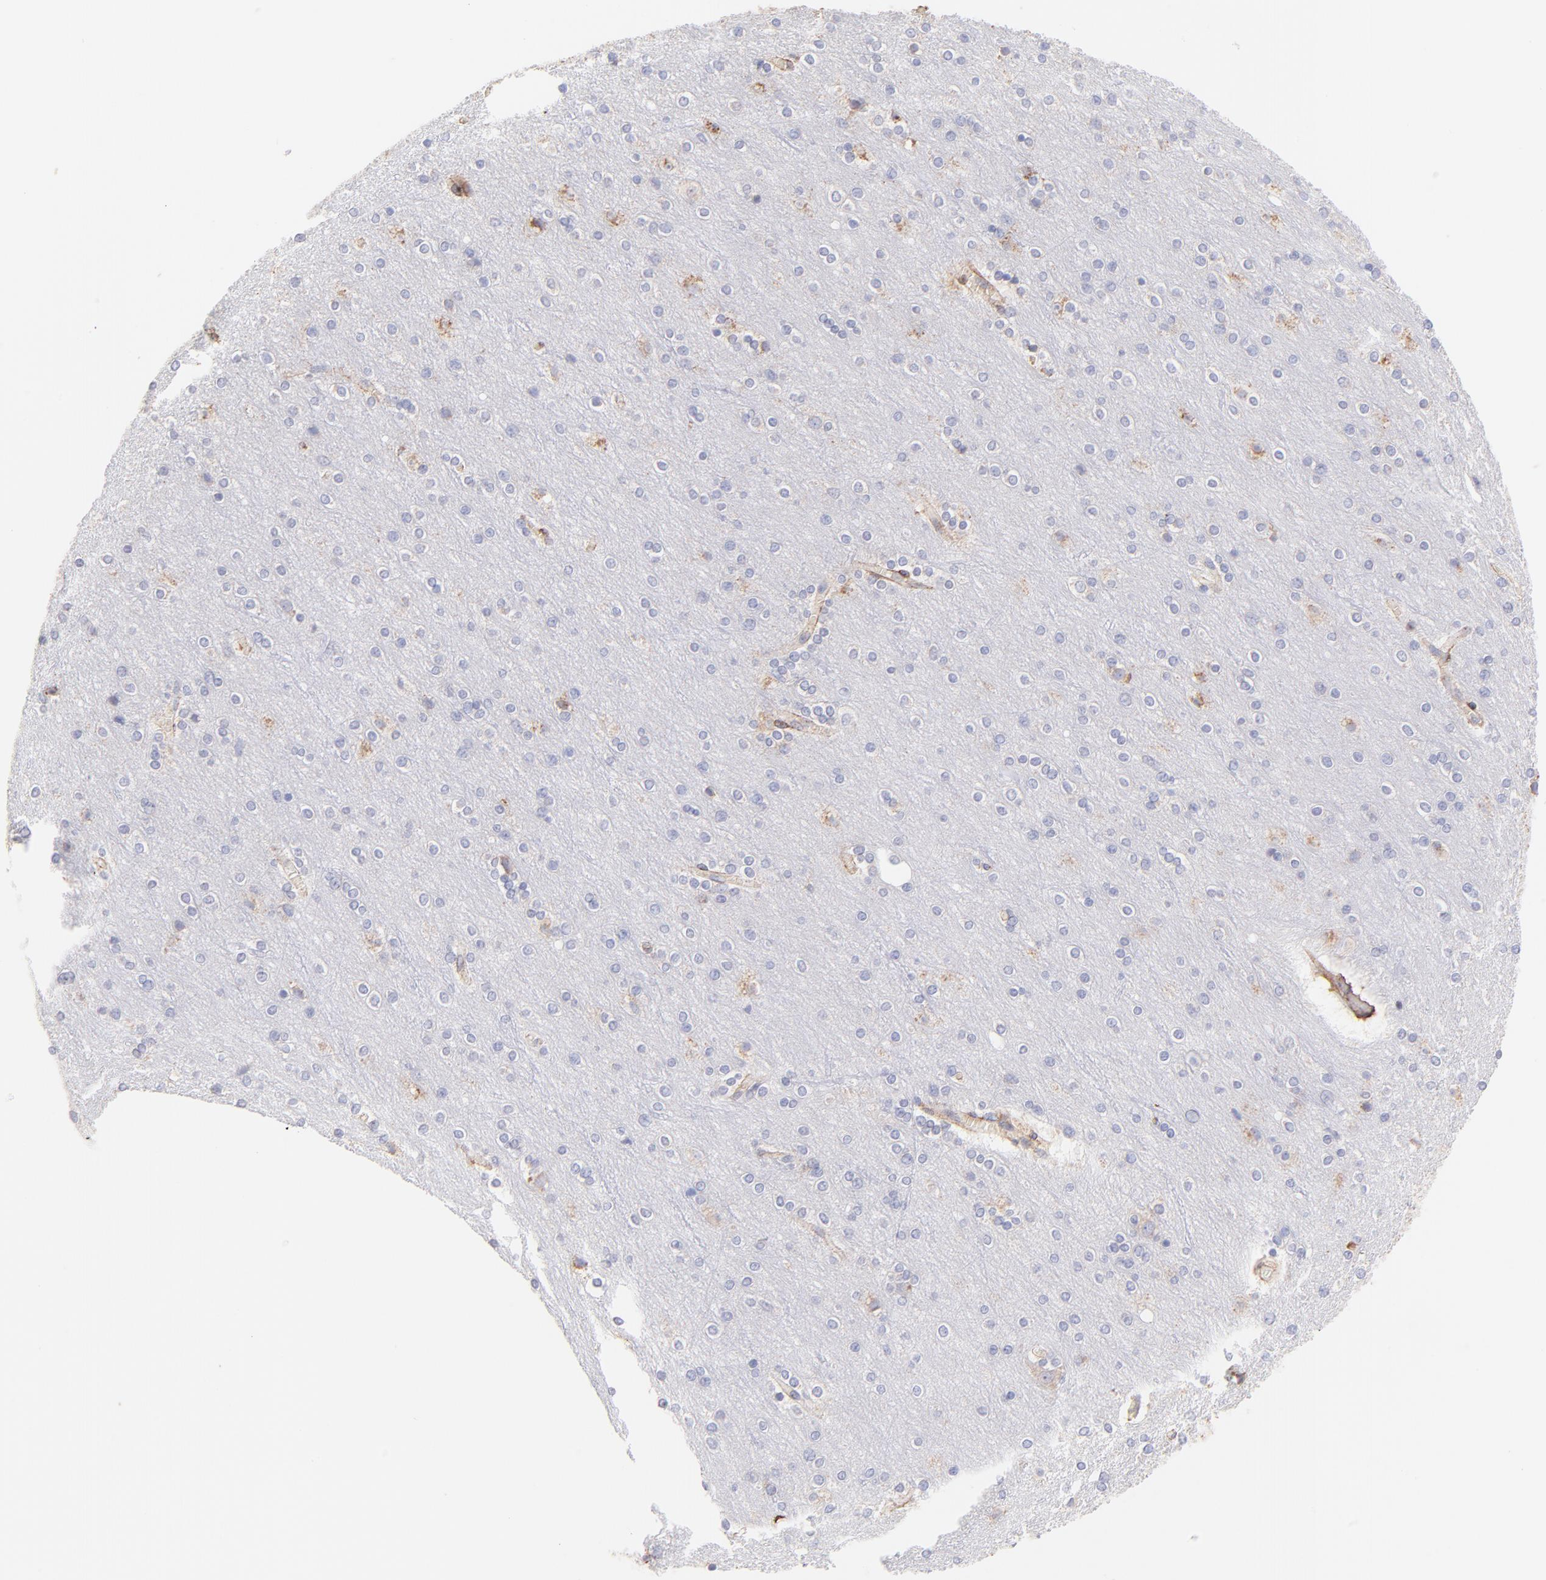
{"staining": {"intensity": "negative", "quantity": "none", "location": "none"}, "tissue": "cerebral cortex", "cell_type": "Endothelial cells", "image_type": "normal", "snomed": [{"axis": "morphology", "description": "Normal tissue, NOS"}, {"axis": "topography", "description": "Cerebral cortex"}], "caption": "Immunohistochemistry image of unremarkable cerebral cortex stained for a protein (brown), which displays no positivity in endothelial cells.", "gene": "BGN", "patient": {"sex": "female", "age": 54}}